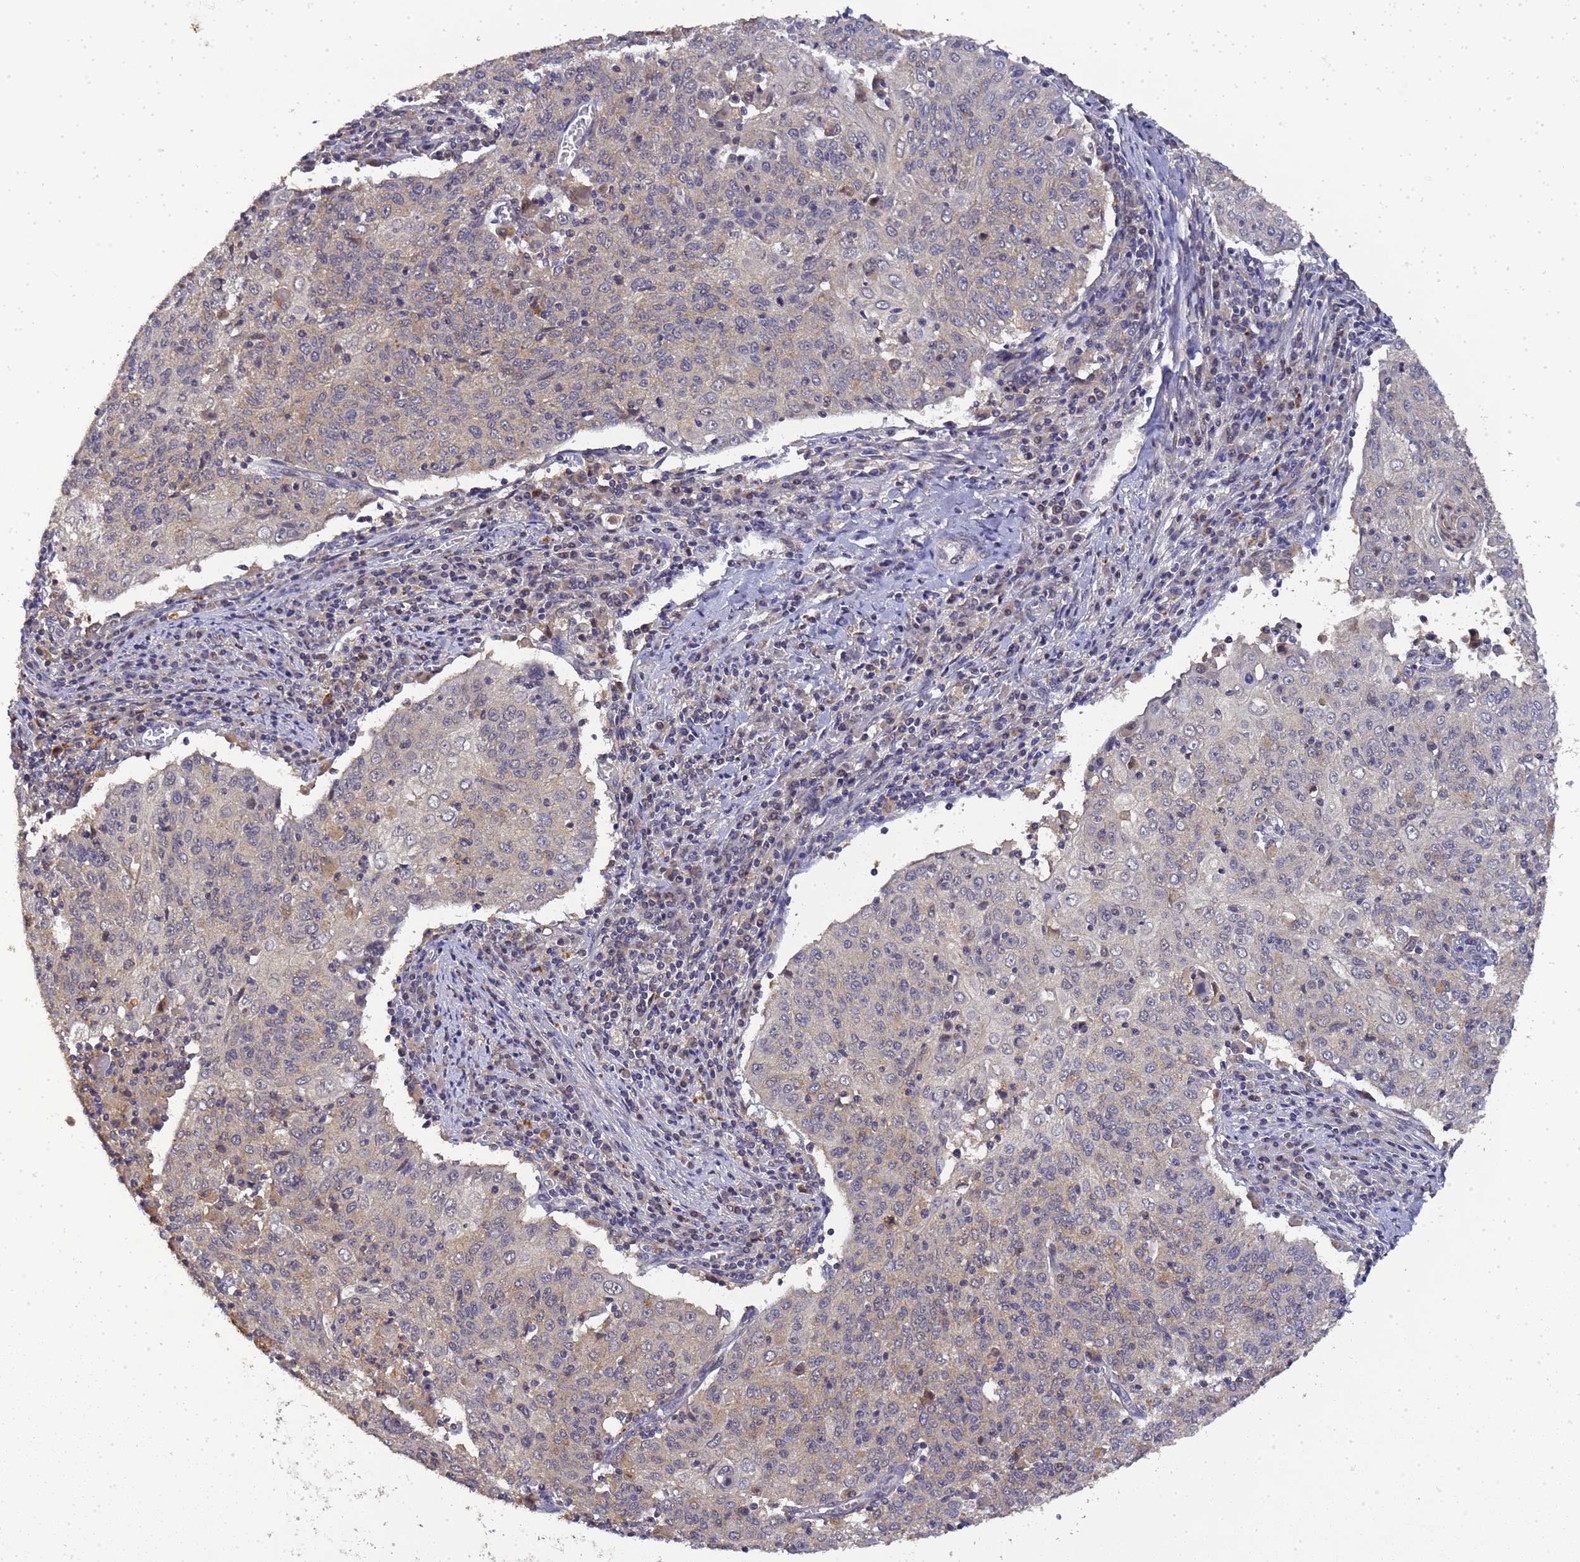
{"staining": {"intensity": "weak", "quantity": "<25%", "location": "cytoplasmic/membranous"}, "tissue": "cervical cancer", "cell_type": "Tumor cells", "image_type": "cancer", "snomed": [{"axis": "morphology", "description": "Squamous cell carcinoma, NOS"}, {"axis": "topography", "description": "Cervix"}], "caption": "IHC histopathology image of human squamous cell carcinoma (cervical) stained for a protein (brown), which displays no staining in tumor cells.", "gene": "LGI4", "patient": {"sex": "female", "age": 48}}